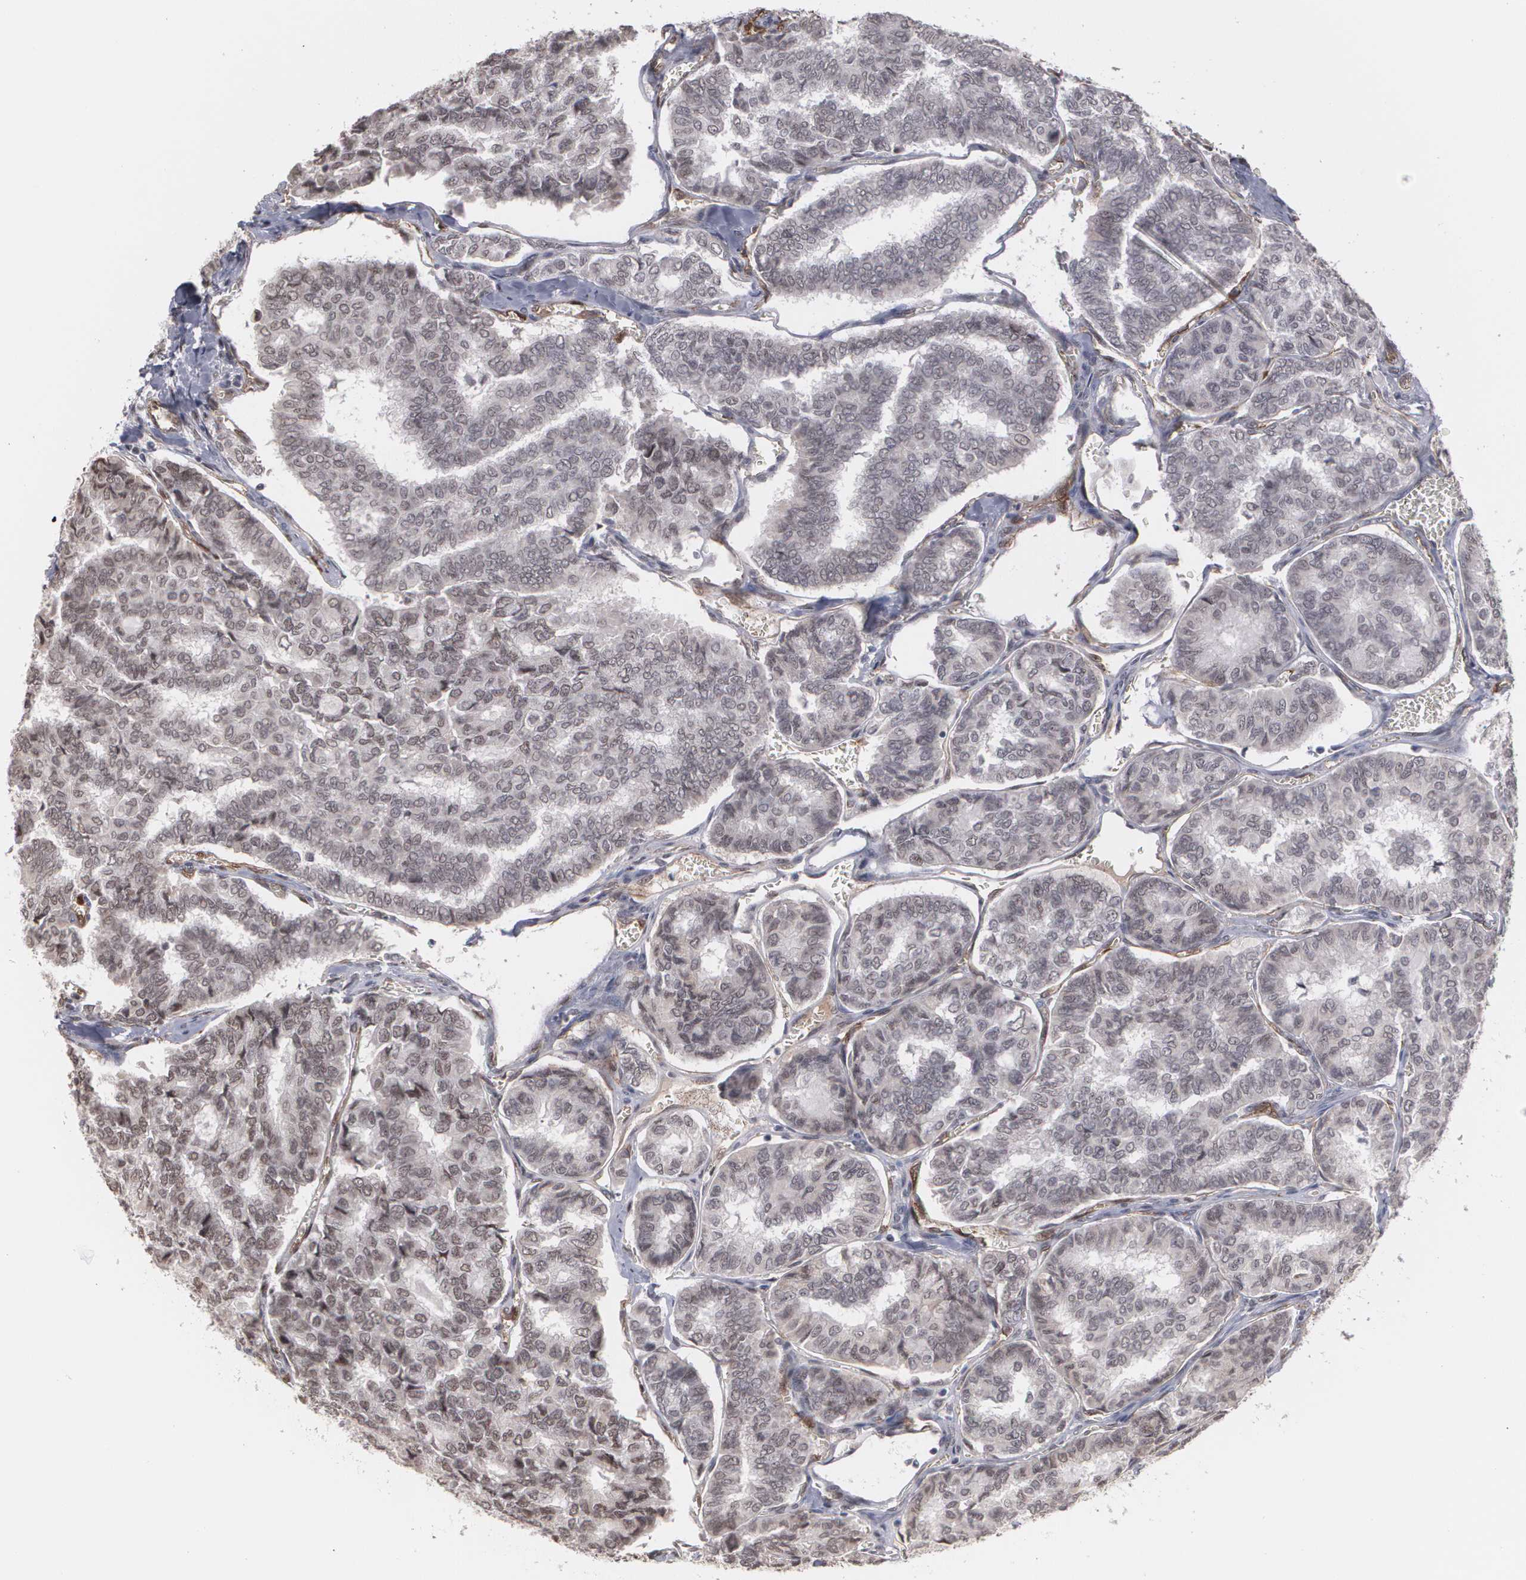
{"staining": {"intensity": "weak", "quantity": "25%-75%", "location": "nuclear"}, "tissue": "thyroid cancer", "cell_type": "Tumor cells", "image_type": "cancer", "snomed": [{"axis": "morphology", "description": "Papillary adenocarcinoma, NOS"}, {"axis": "topography", "description": "Thyroid gland"}], "caption": "IHC of human thyroid papillary adenocarcinoma displays low levels of weak nuclear positivity in about 25%-75% of tumor cells.", "gene": "ZNF75A", "patient": {"sex": "female", "age": 35}}